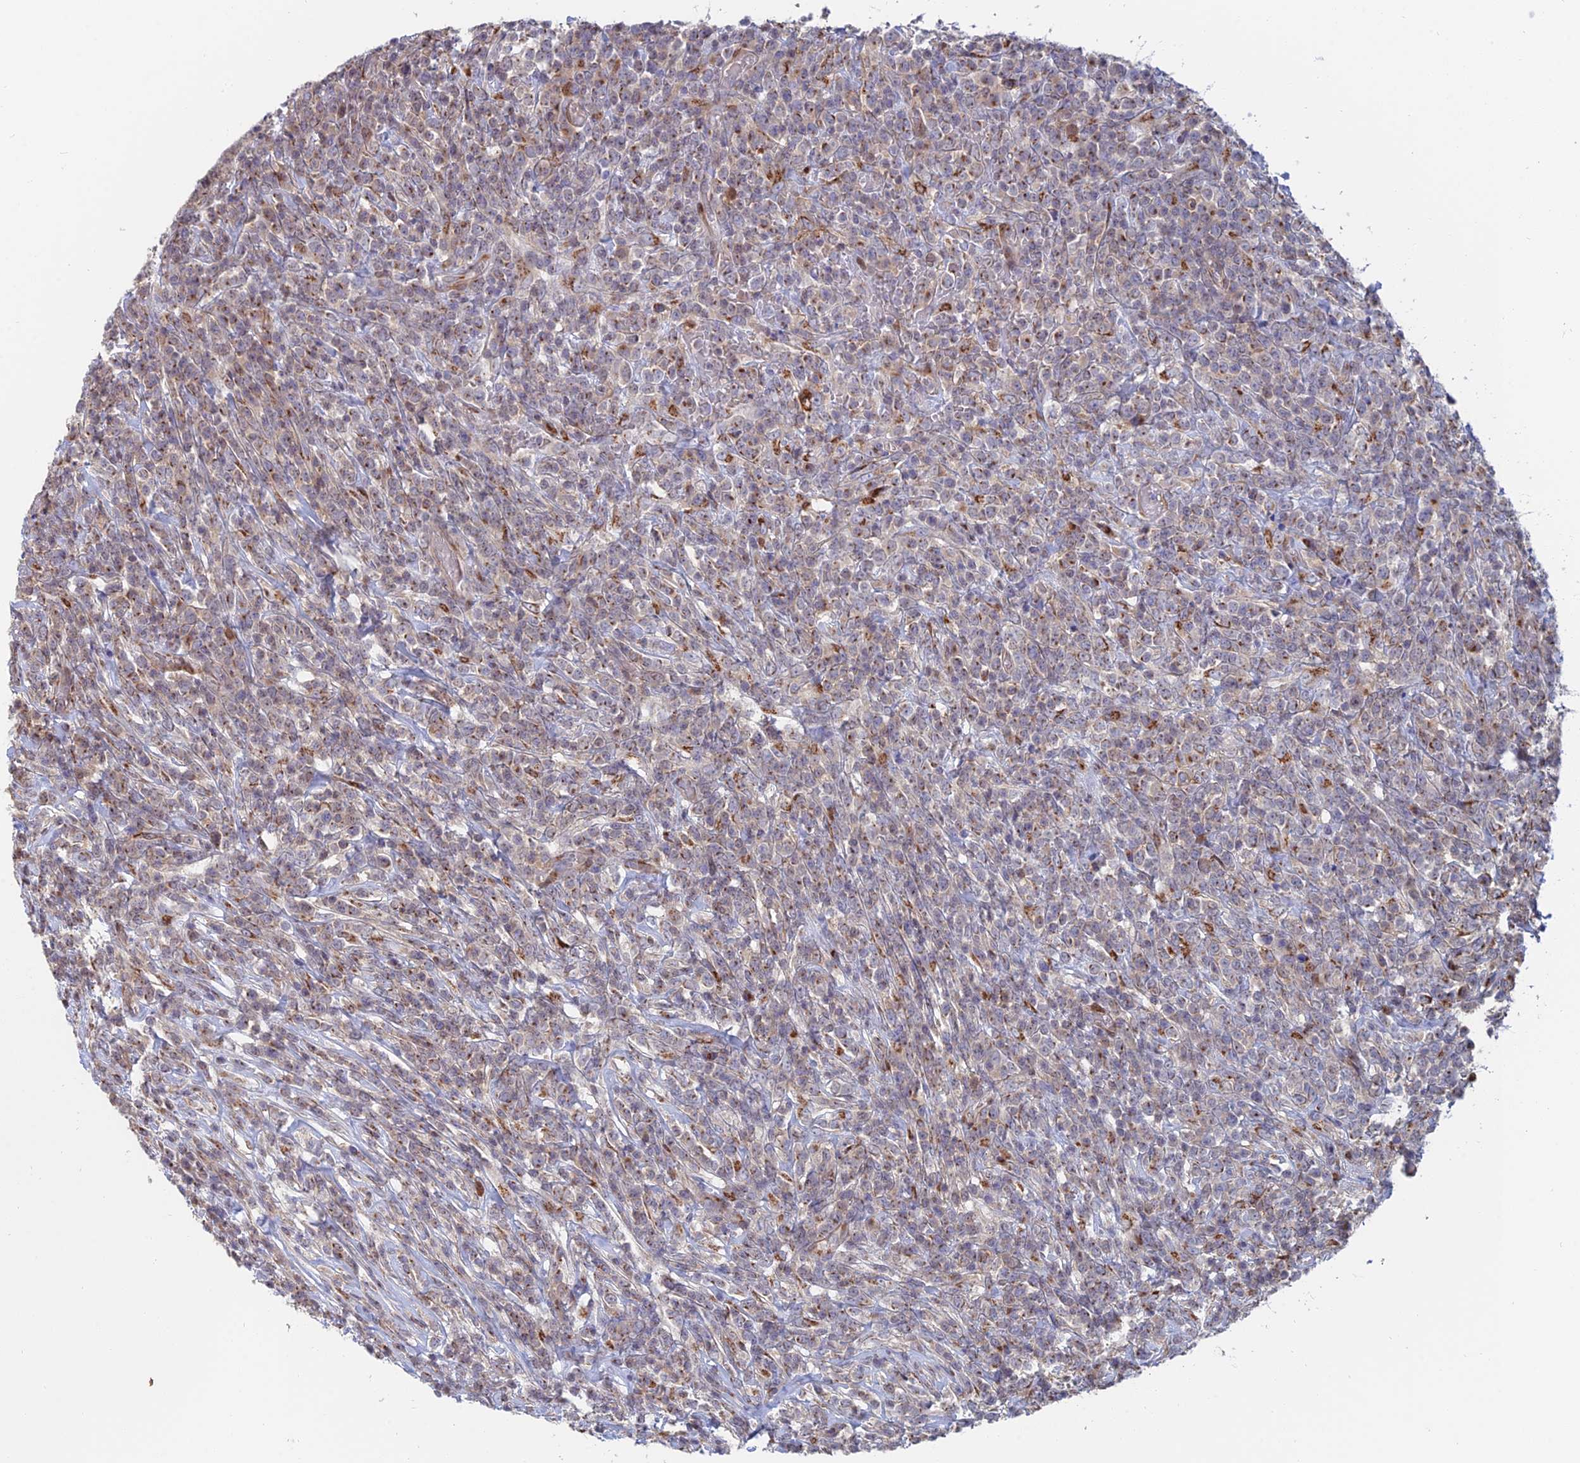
{"staining": {"intensity": "moderate", "quantity": "25%-75%", "location": "cytoplasmic/membranous"}, "tissue": "lymphoma", "cell_type": "Tumor cells", "image_type": "cancer", "snomed": [{"axis": "morphology", "description": "Malignant lymphoma, non-Hodgkin's type, High grade"}, {"axis": "topography", "description": "Colon"}], "caption": "Immunohistochemical staining of human lymphoma demonstrates moderate cytoplasmic/membranous protein positivity in about 25%-75% of tumor cells. (DAB IHC with brightfield microscopy, high magnification).", "gene": "HS2ST1", "patient": {"sex": "female", "age": 53}}